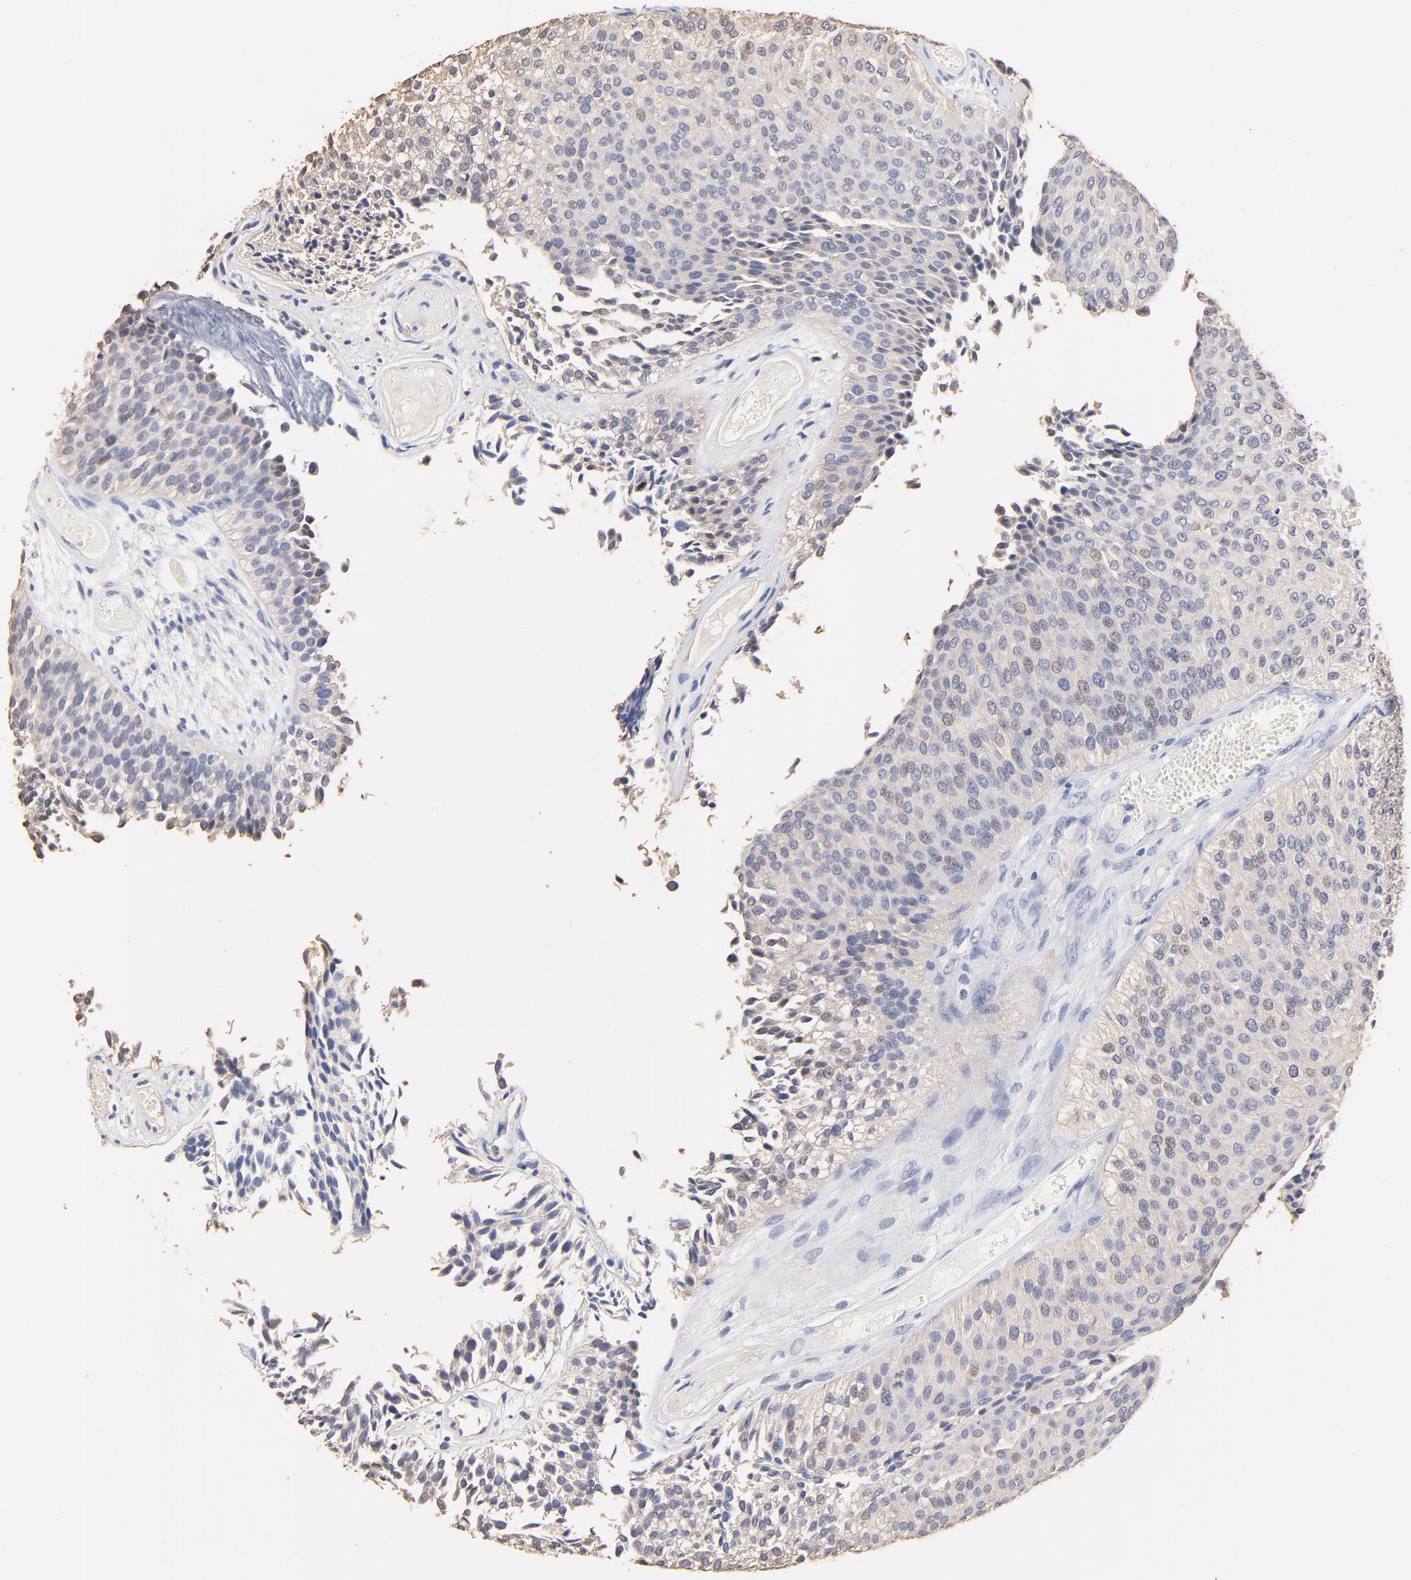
{"staining": {"intensity": "weak", "quantity": "<25%", "location": "cytoplasmic/membranous,nuclear"}, "tissue": "urothelial cancer", "cell_type": "Tumor cells", "image_type": "cancer", "snomed": [{"axis": "morphology", "description": "Urothelial carcinoma, Low grade"}, {"axis": "topography", "description": "Urinary bladder"}], "caption": "High power microscopy histopathology image of an immunohistochemistry (IHC) histopathology image of urothelial carcinoma (low-grade), revealing no significant positivity in tumor cells.", "gene": "TWNK", "patient": {"sex": "male", "age": 84}}